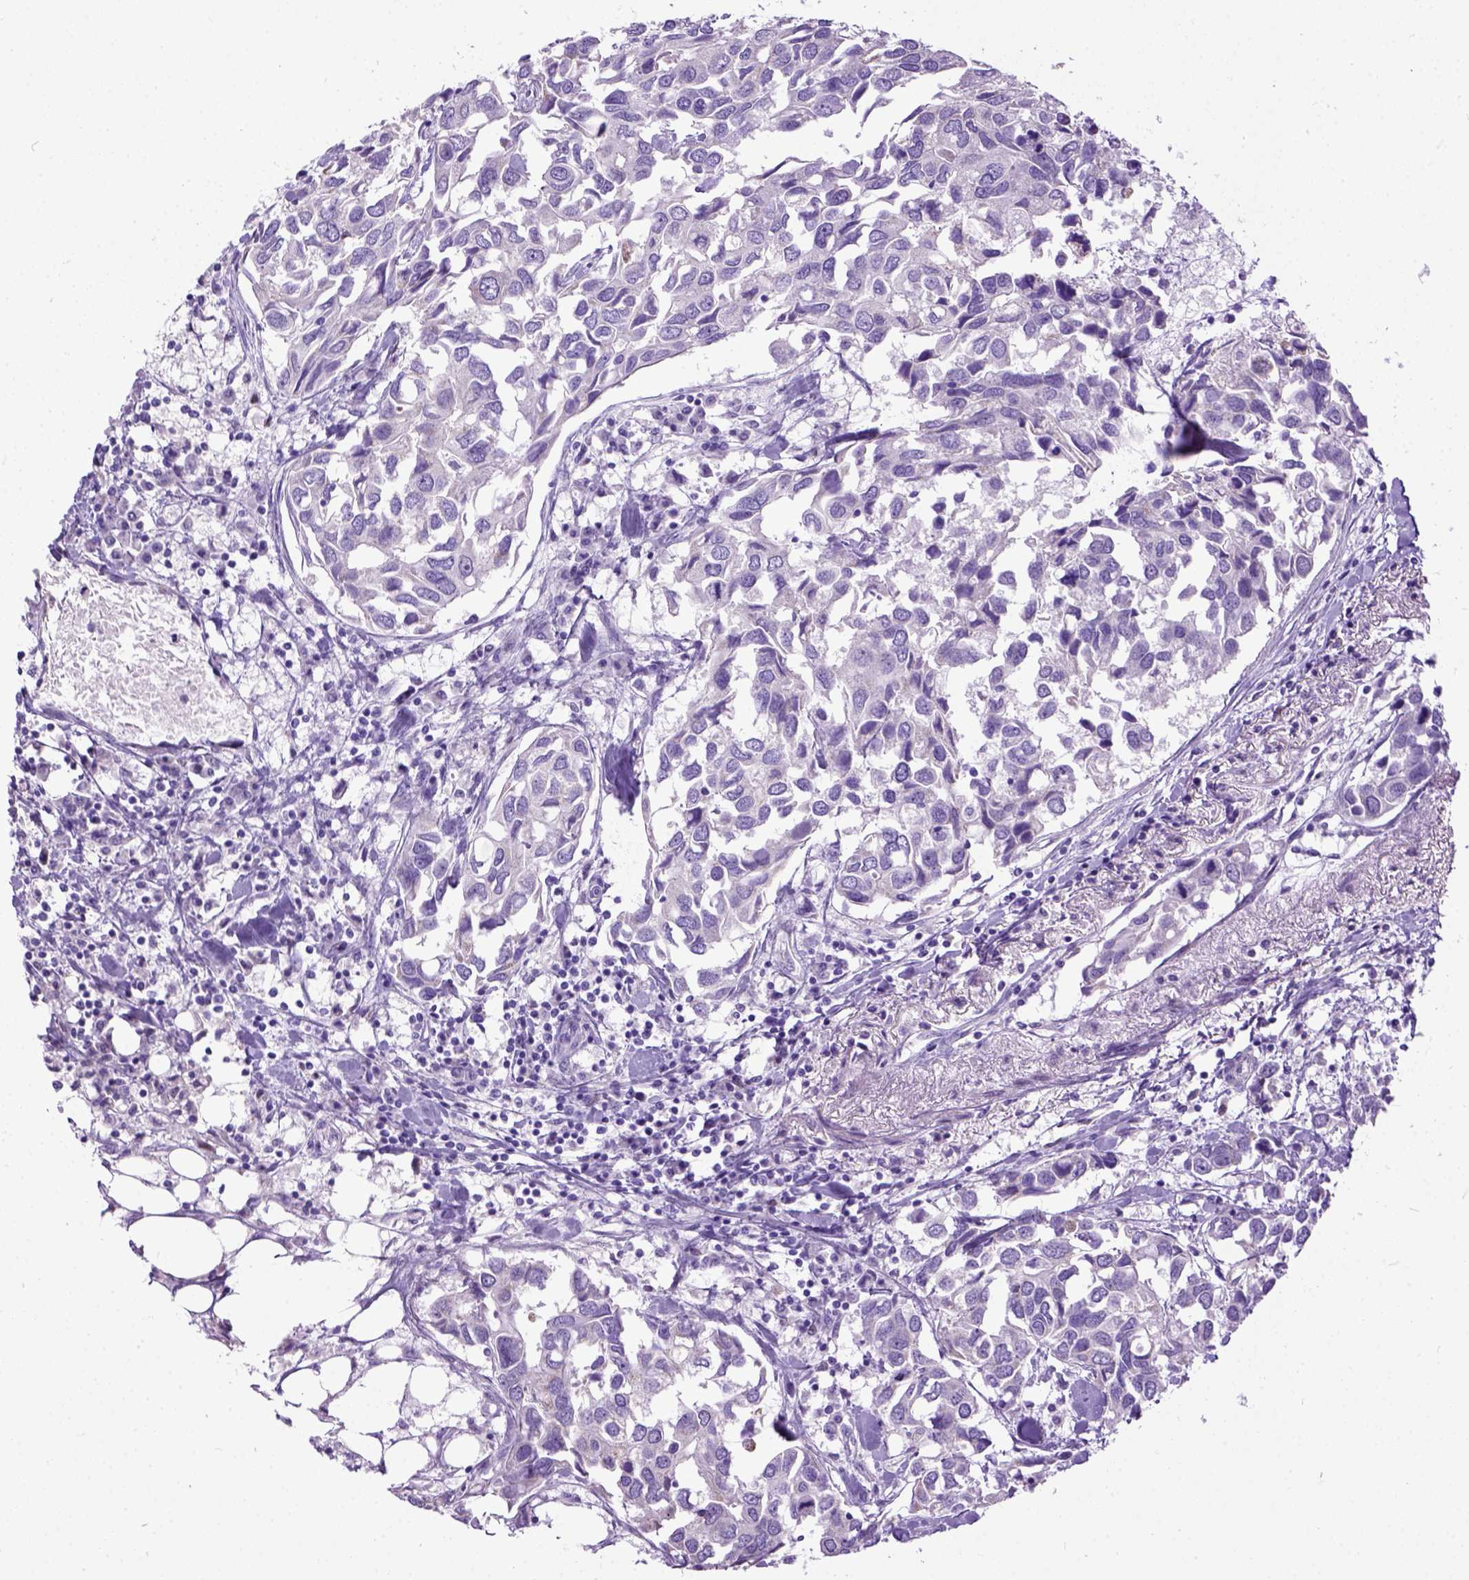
{"staining": {"intensity": "negative", "quantity": "none", "location": "none"}, "tissue": "breast cancer", "cell_type": "Tumor cells", "image_type": "cancer", "snomed": [{"axis": "morphology", "description": "Duct carcinoma"}, {"axis": "topography", "description": "Breast"}], "caption": "Histopathology image shows no protein positivity in tumor cells of breast cancer tissue.", "gene": "CRB1", "patient": {"sex": "female", "age": 83}}